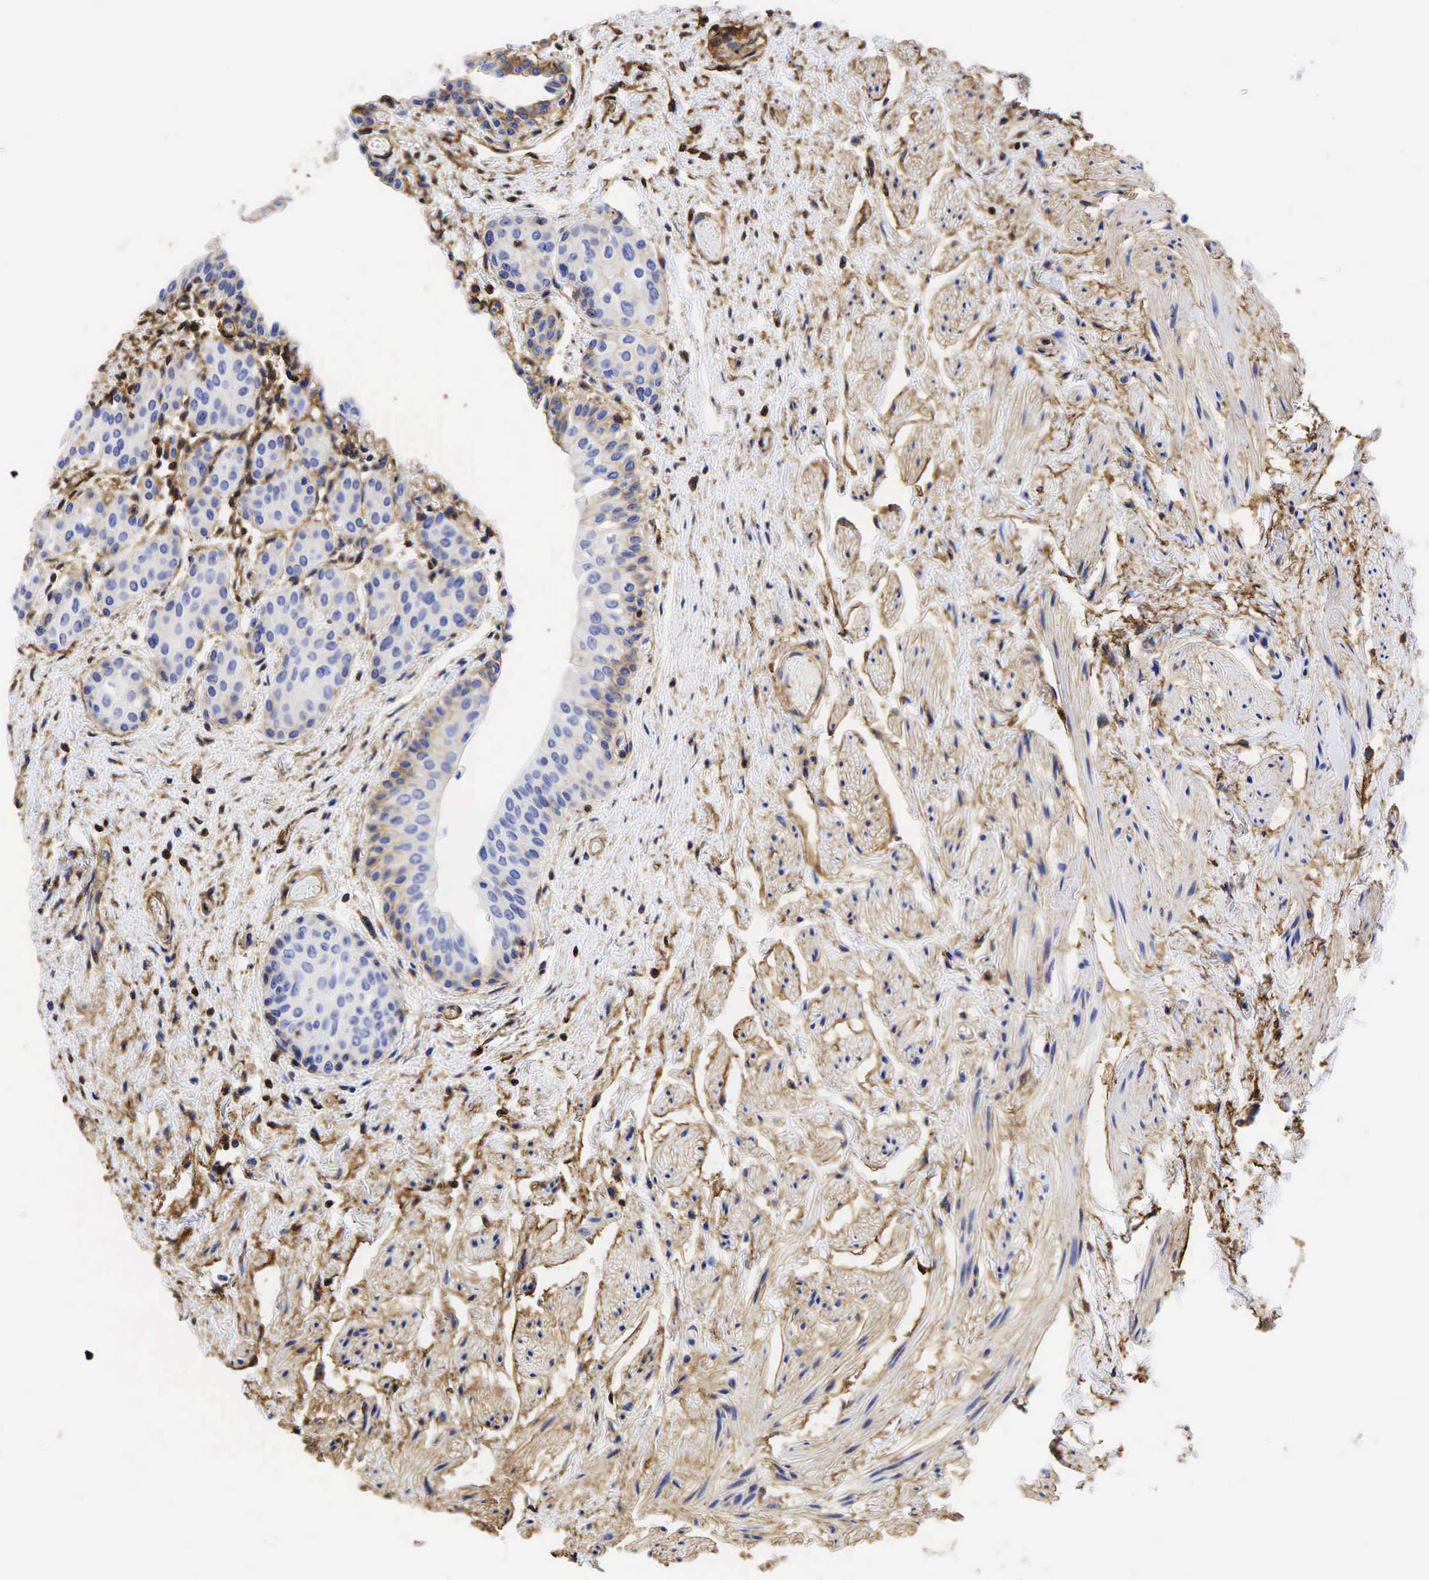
{"staining": {"intensity": "moderate", "quantity": "25%-75%", "location": "cytoplasmic/membranous"}, "tissue": "urinary bladder", "cell_type": "Urothelial cells", "image_type": "normal", "snomed": [{"axis": "morphology", "description": "Normal tissue, NOS"}, {"axis": "topography", "description": "Urinary bladder"}], "caption": "Immunohistochemistry (IHC) histopathology image of normal urinary bladder: urinary bladder stained using IHC displays medium levels of moderate protein expression localized specifically in the cytoplasmic/membranous of urothelial cells, appearing as a cytoplasmic/membranous brown color.", "gene": "CD99", "patient": {"sex": "male", "age": 72}}